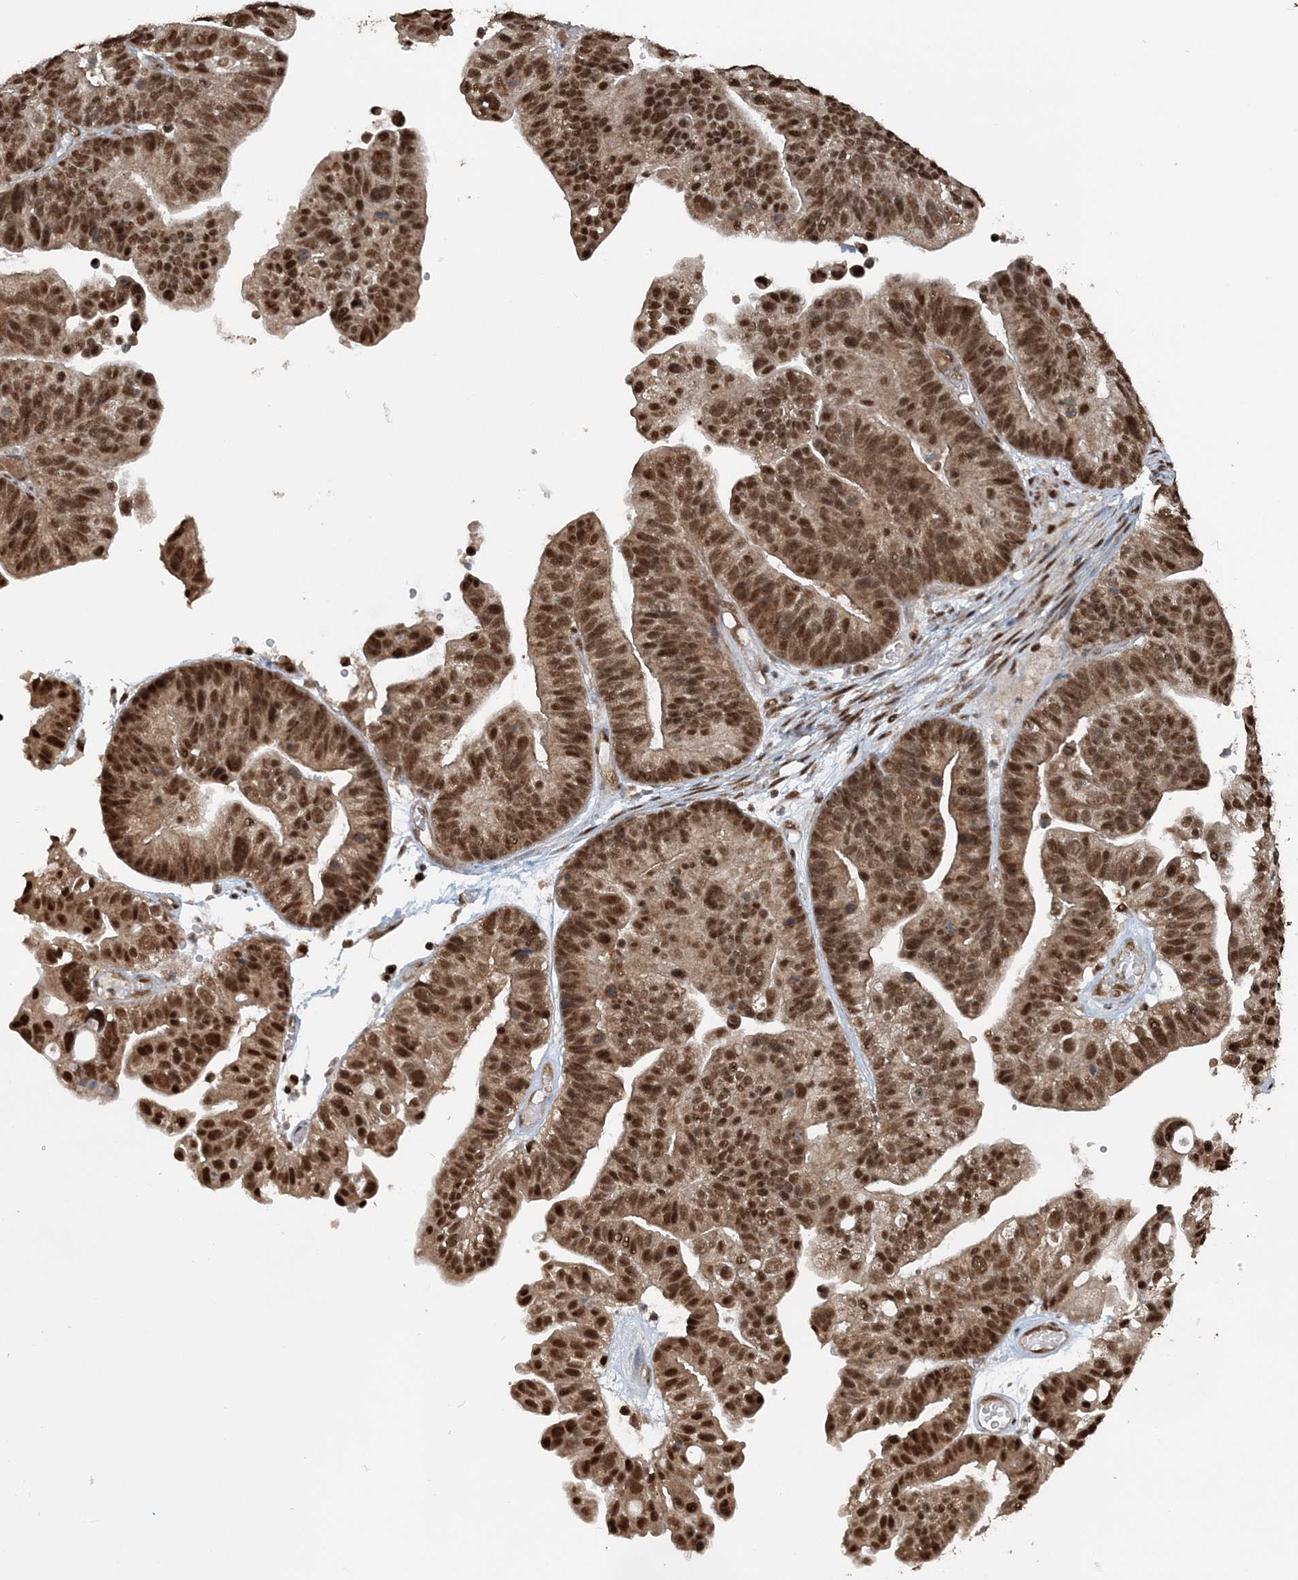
{"staining": {"intensity": "moderate", "quantity": ">75%", "location": "cytoplasmic/membranous,nuclear"}, "tissue": "ovarian cancer", "cell_type": "Tumor cells", "image_type": "cancer", "snomed": [{"axis": "morphology", "description": "Cystadenocarcinoma, serous, NOS"}, {"axis": "topography", "description": "Ovary"}], "caption": "Immunohistochemistry (IHC) histopathology image of serous cystadenocarcinoma (ovarian) stained for a protein (brown), which reveals medium levels of moderate cytoplasmic/membranous and nuclear expression in approximately >75% of tumor cells.", "gene": "ARHGAP35", "patient": {"sex": "female", "age": 56}}